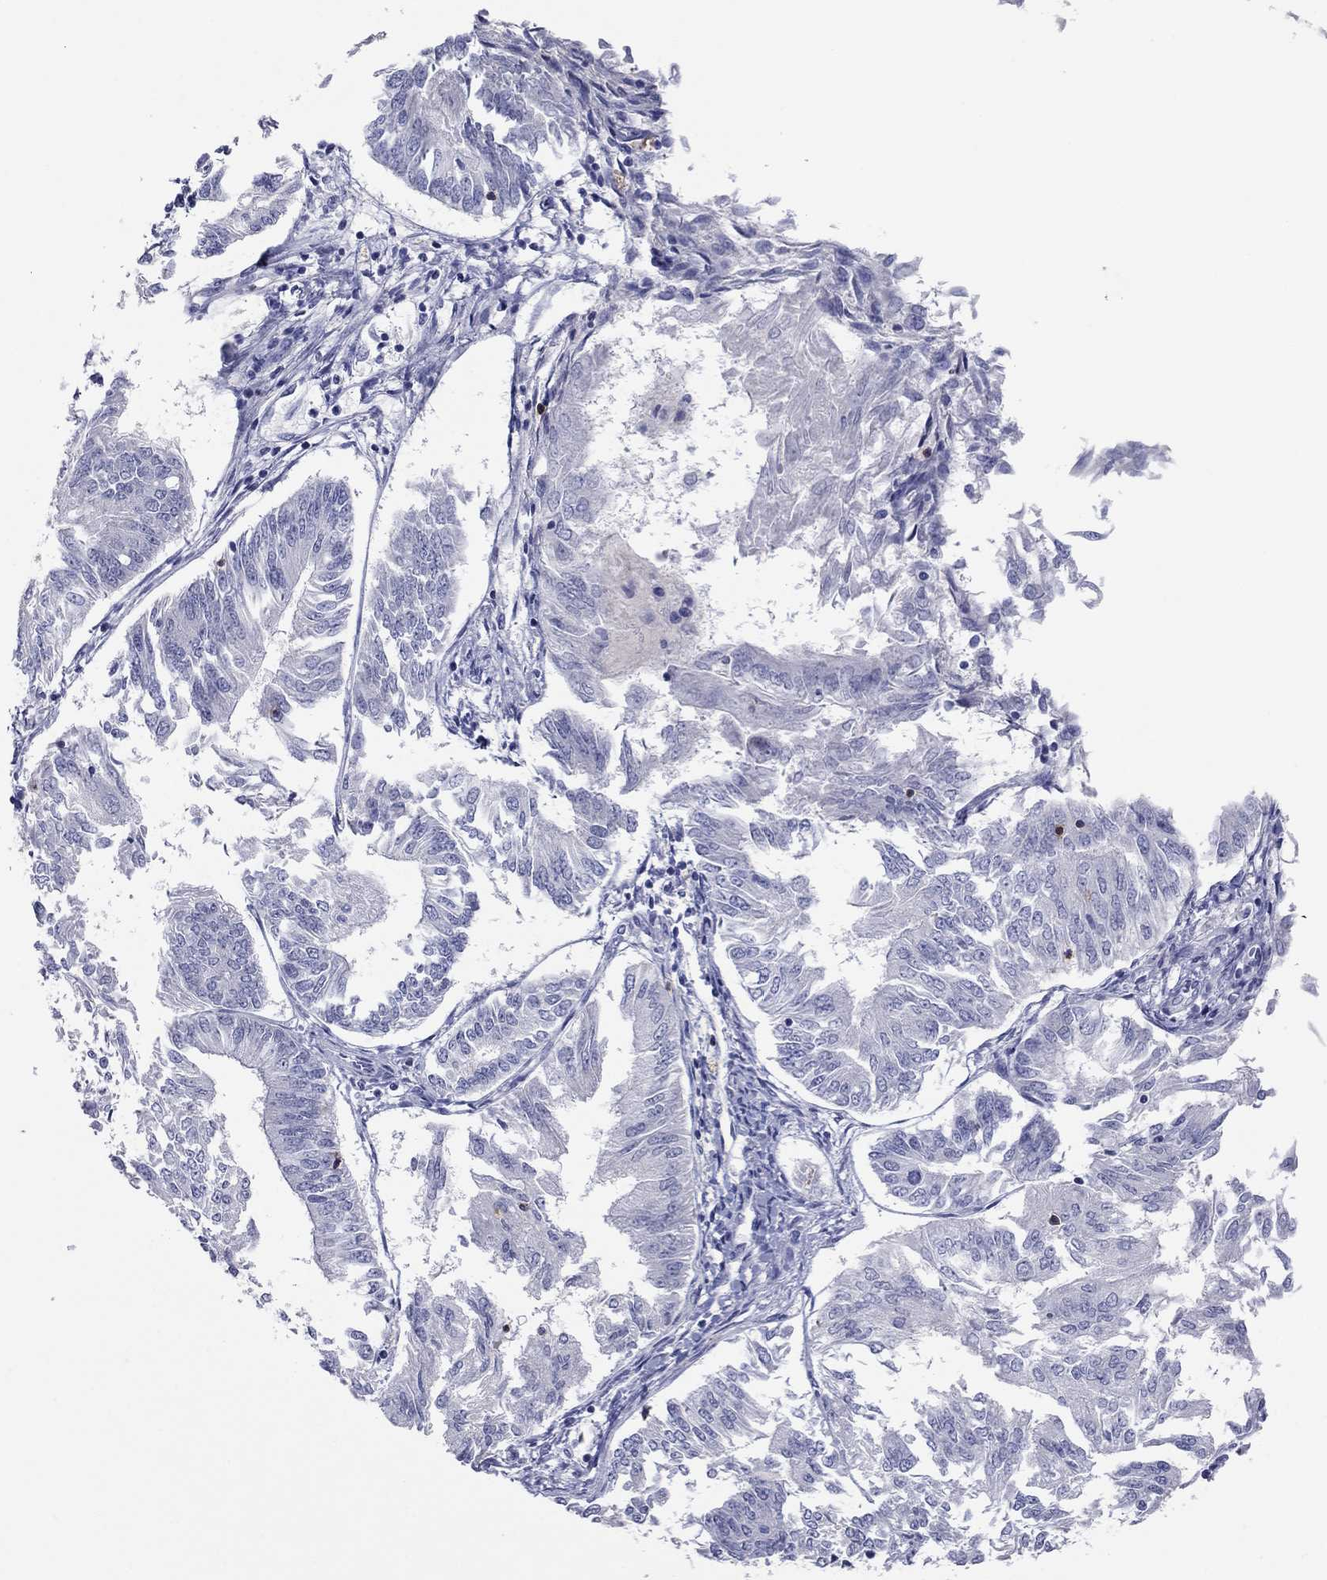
{"staining": {"intensity": "negative", "quantity": "none", "location": "none"}, "tissue": "endometrial cancer", "cell_type": "Tumor cells", "image_type": "cancer", "snomed": [{"axis": "morphology", "description": "Adenocarcinoma, NOS"}, {"axis": "topography", "description": "Endometrium"}], "caption": "Immunohistochemistry (IHC) image of human endometrial adenocarcinoma stained for a protein (brown), which displays no positivity in tumor cells.", "gene": "ITGAE", "patient": {"sex": "female", "age": 58}}